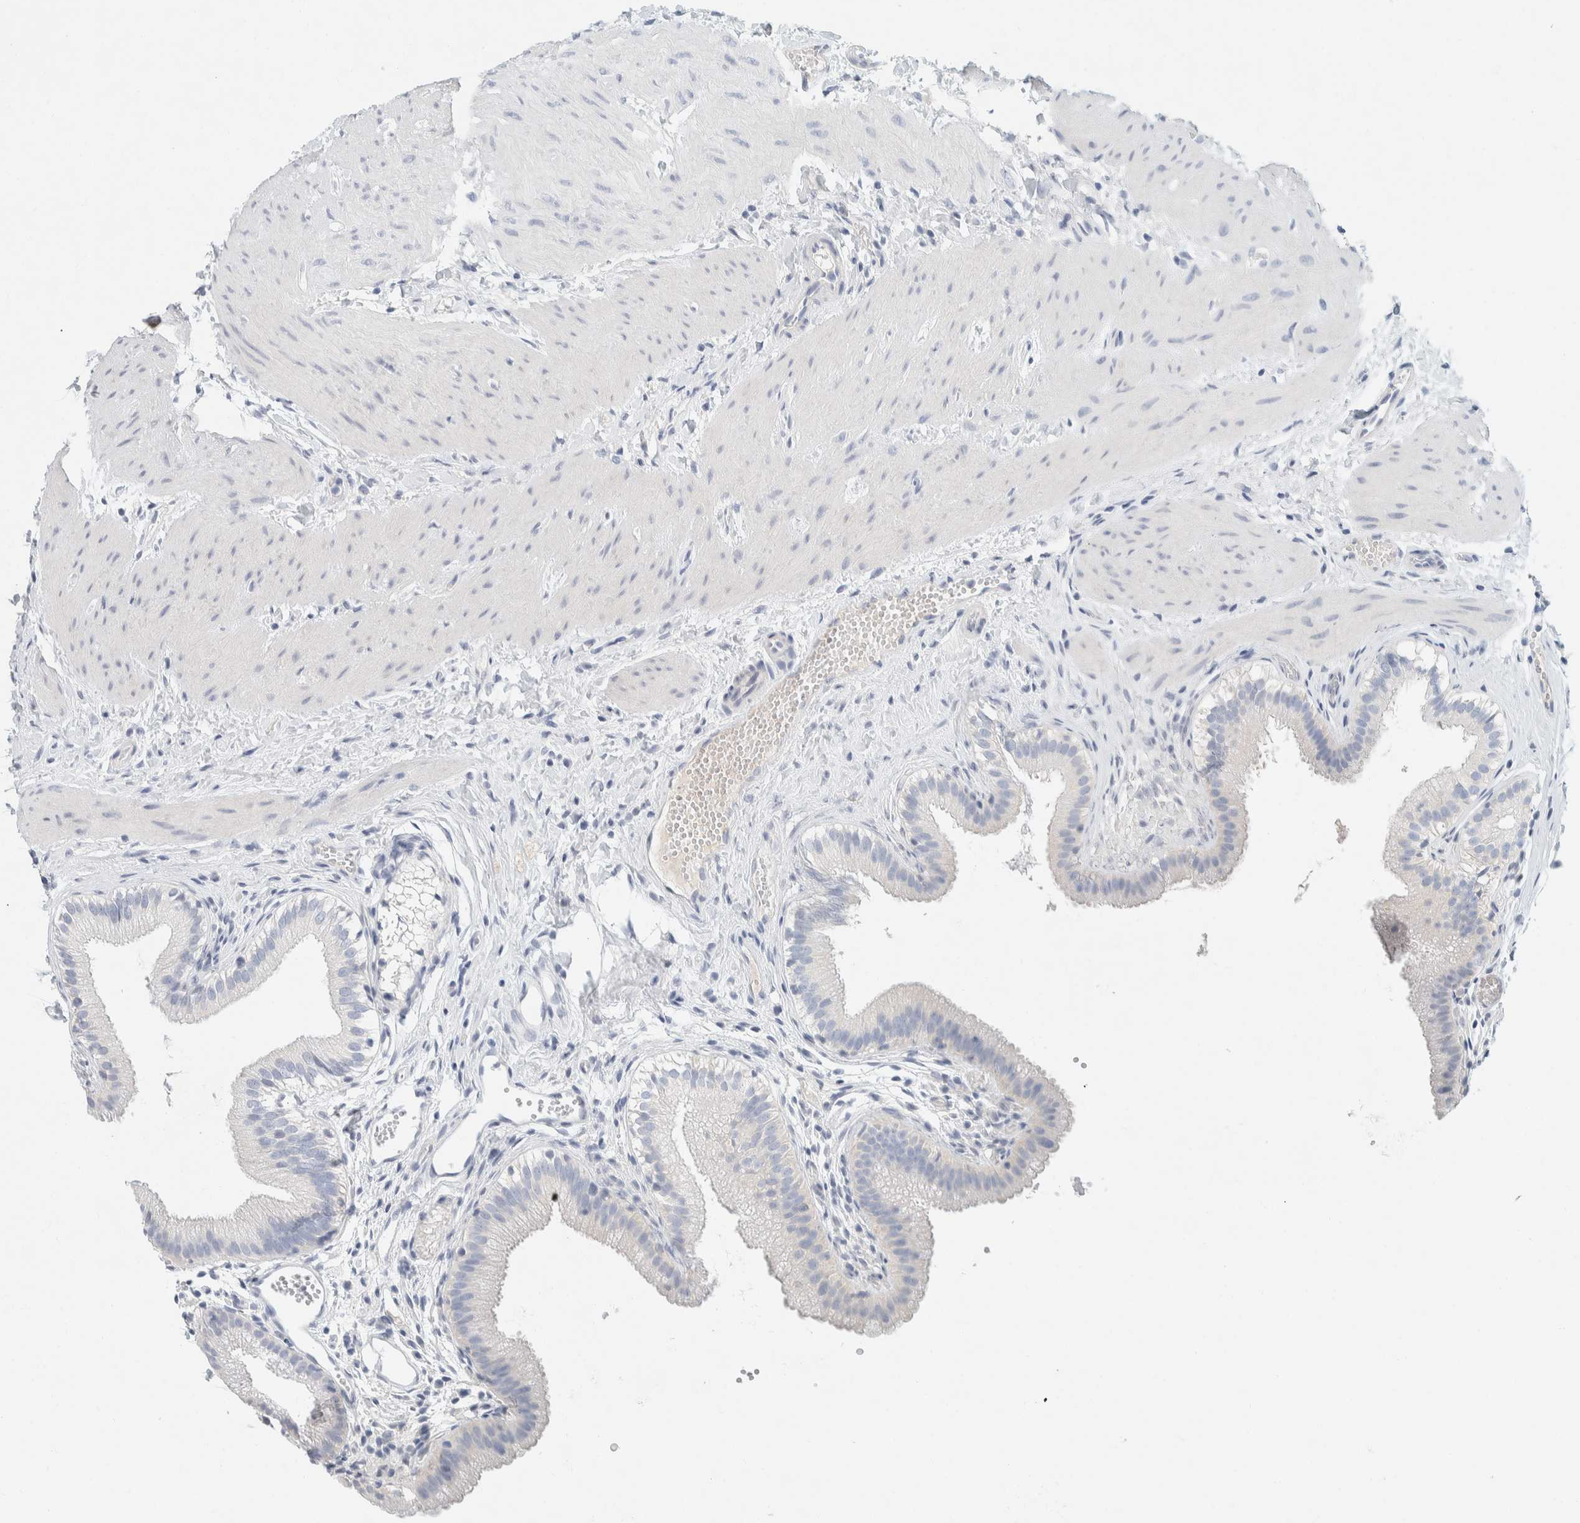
{"staining": {"intensity": "negative", "quantity": "none", "location": "none"}, "tissue": "gallbladder", "cell_type": "Glandular cells", "image_type": "normal", "snomed": [{"axis": "morphology", "description": "Normal tissue, NOS"}, {"axis": "topography", "description": "Gallbladder"}], "caption": "A high-resolution image shows IHC staining of benign gallbladder, which displays no significant positivity in glandular cells.", "gene": "ALOX12B", "patient": {"sex": "female", "age": 26}}